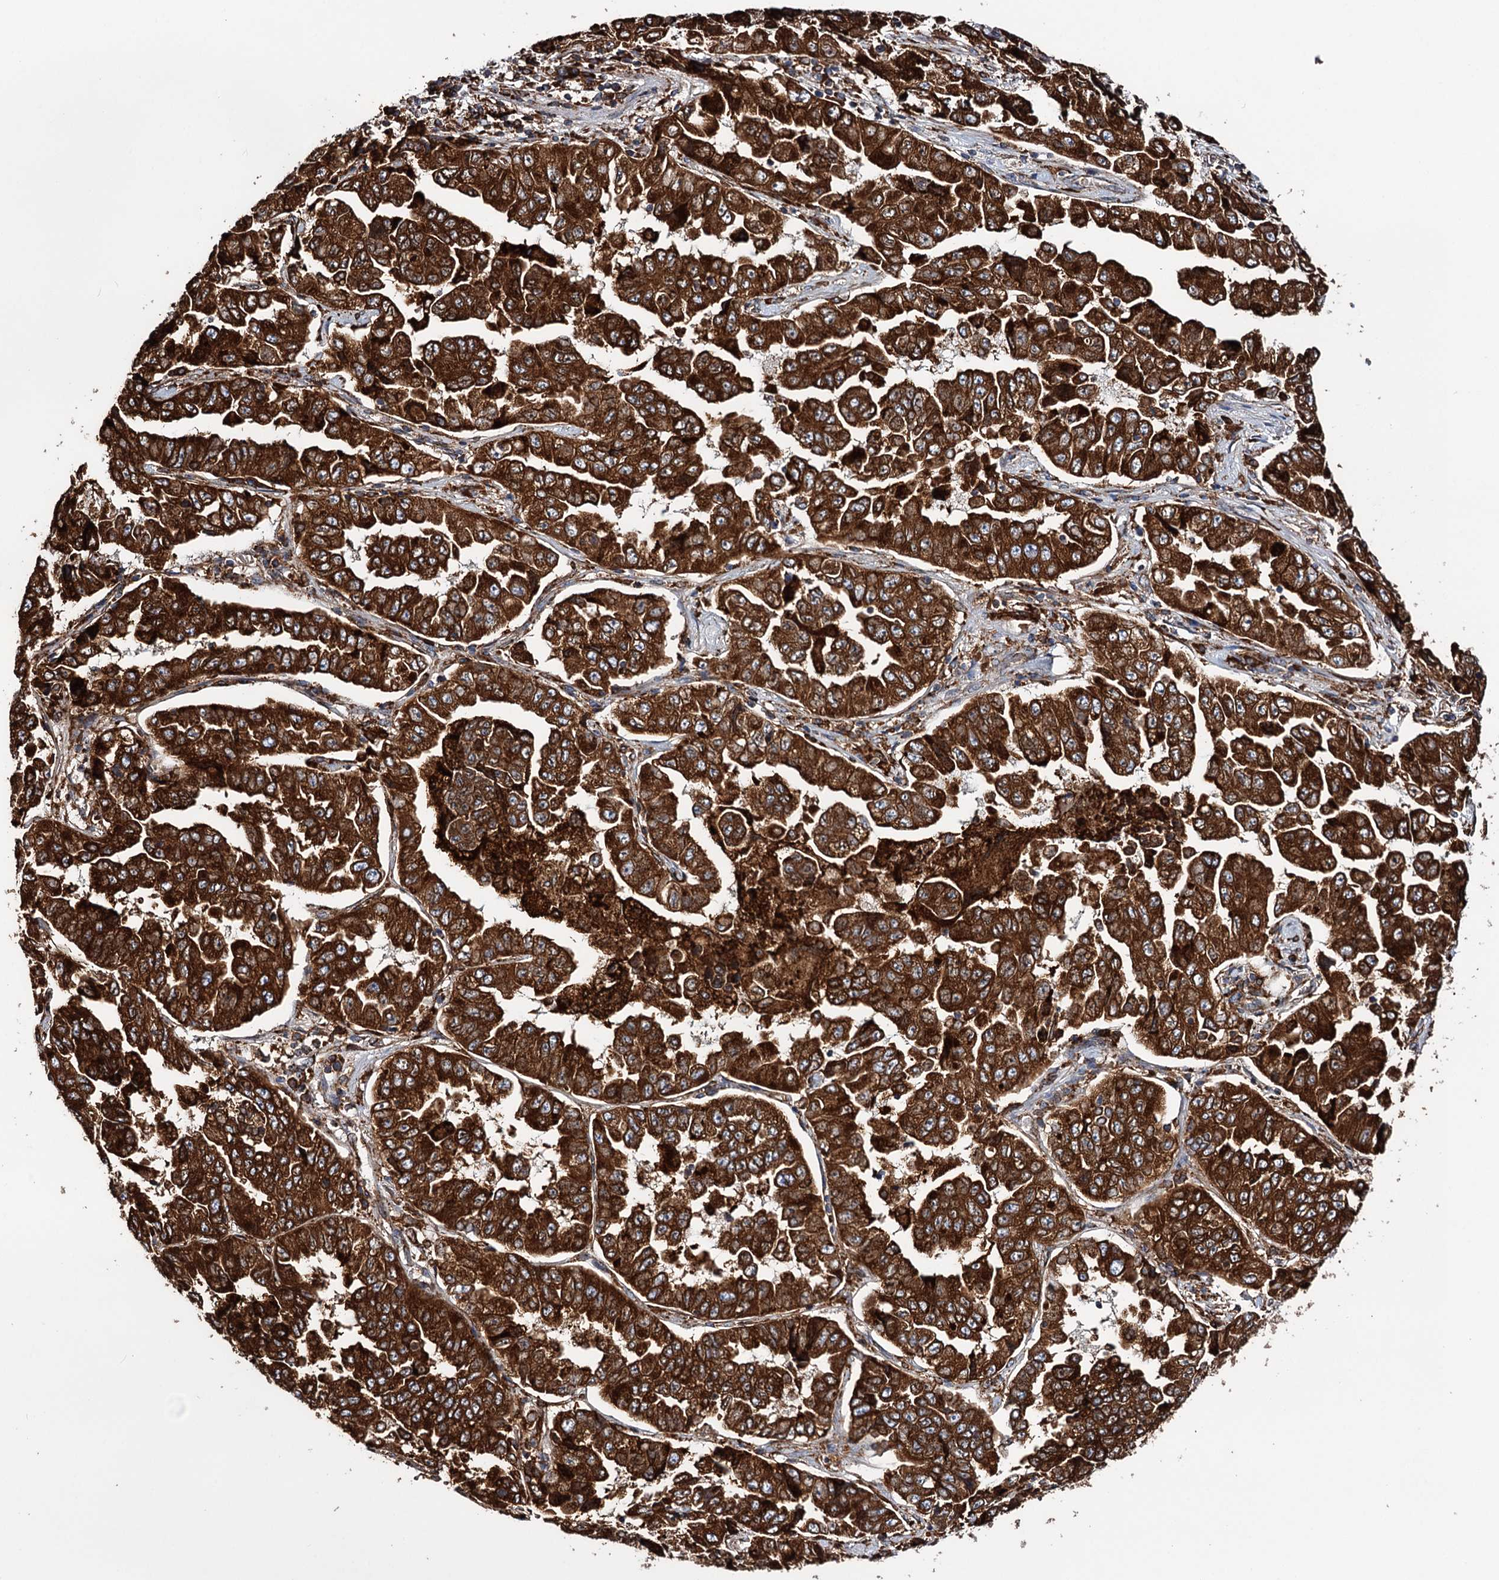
{"staining": {"intensity": "strong", "quantity": ">75%", "location": "cytoplasmic/membranous"}, "tissue": "lung cancer", "cell_type": "Tumor cells", "image_type": "cancer", "snomed": [{"axis": "morphology", "description": "Adenocarcinoma, NOS"}, {"axis": "topography", "description": "Lung"}], "caption": "A high-resolution image shows IHC staining of lung adenocarcinoma, which reveals strong cytoplasmic/membranous positivity in approximately >75% of tumor cells.", "gene": "ERP29", "patient": {"sex": "female", "age": 51}}